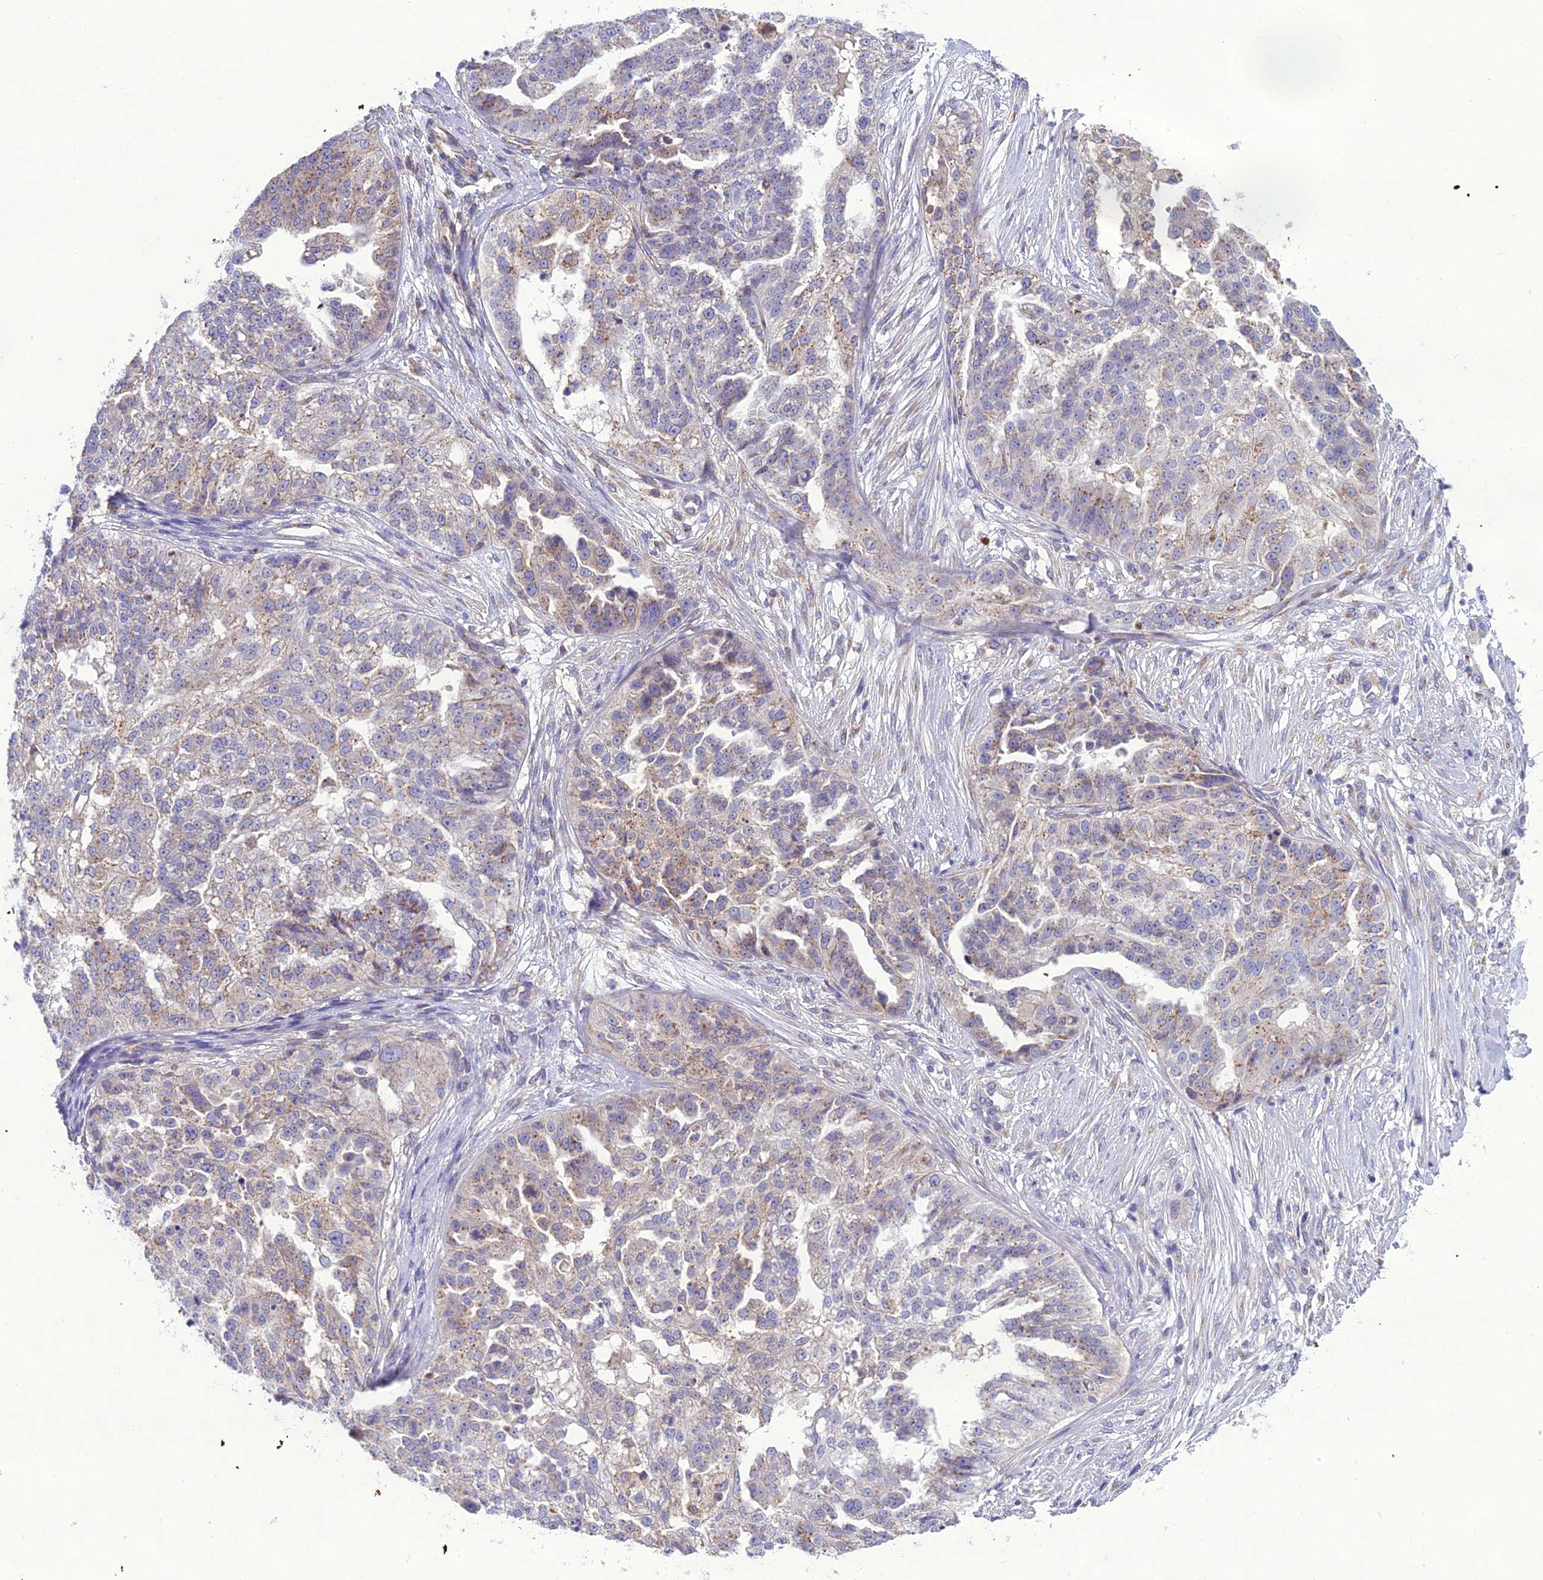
{"staining": {"intensity": "weak", "quantity": "25%-75%", "location": "cytoplasmic/membranous"}, "tissue": "ovarian cancer", "cell_type": "Tumor cells", "image_type": "cancer", "snomed": [{"axis": "morphology", "description": "Cystadenocarcinoma, serous, NOS"}, {"axis": "topography", "description": "Ovary"}], "caption": "High-magnification brightfield microscopy of ovarian cancer stained with DAB (3,3'-diaminobenzidine) (brown) and counterstained with hematoxylin (blue). tumor cells exhibit weak cytoplasmic/membranous expression is identified in about25%-75% of cells.", "gene": "GOLPH3", "patient": {"sex": "female", "age": 58}}